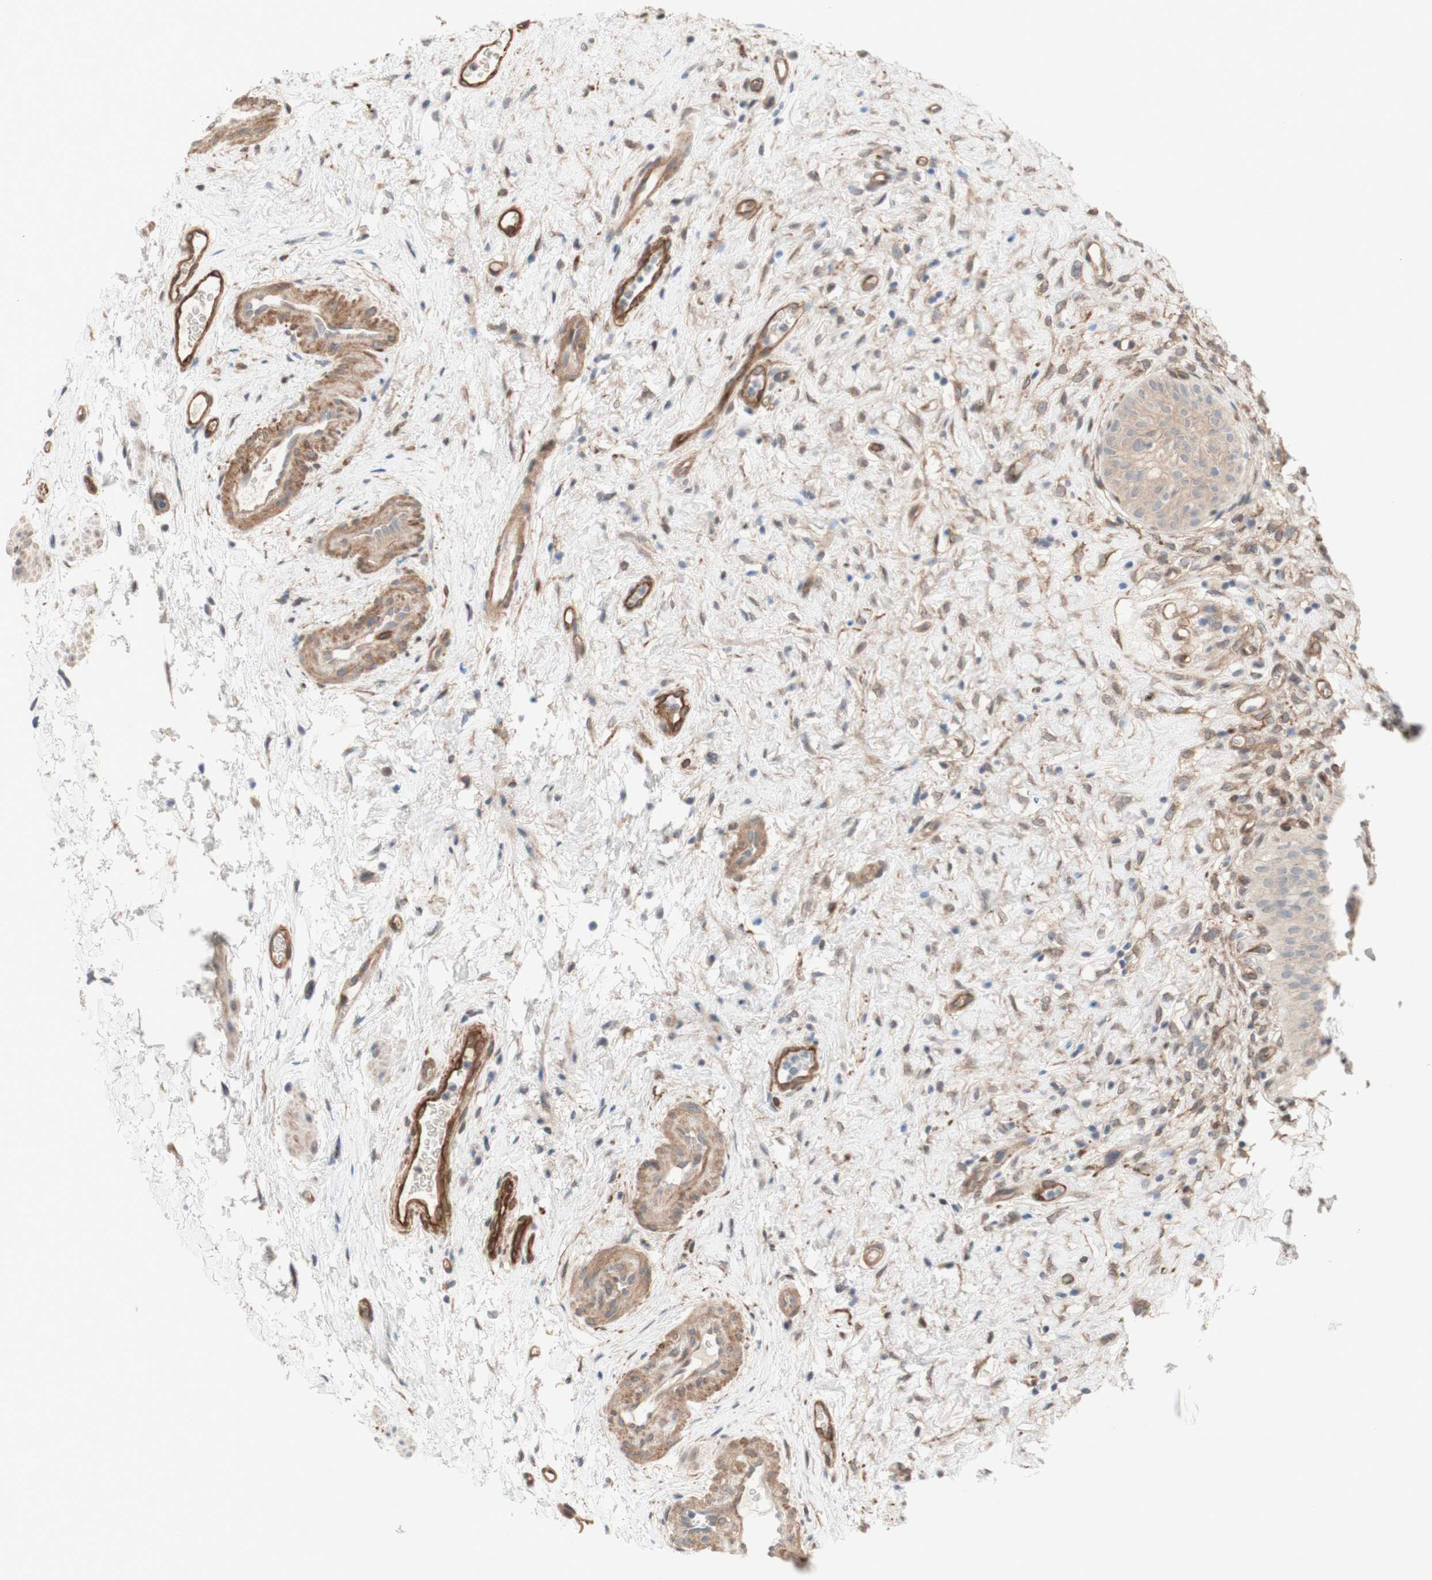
{"staining": {"intensity": "moderate", "quantity": ">75%", "location": "cytoplasmic/membranous"}, "tissue": "urinary bladder", "cell_type": "Urothelial cells", "image_type": "normal", "snomed": [{"axis": "morphology", "description": "Normal tissue, NOS"}, {"axis": "morphology", "description": "Urothelial carcinoma, High grade"}, {"axis": "topography", "description": "Urinary bladder"}], "caption": "Protein staining of normal urinary bladder shows moderate cytoplasmic/membranous expression in about >75% of urothelial cells. (Stains: DAB in brown, nuclei in blue, Microscopy: brightfield microscopy at high magnification).", "gene": "CNN3", "patient": {"sex": "male", "age": 46}}